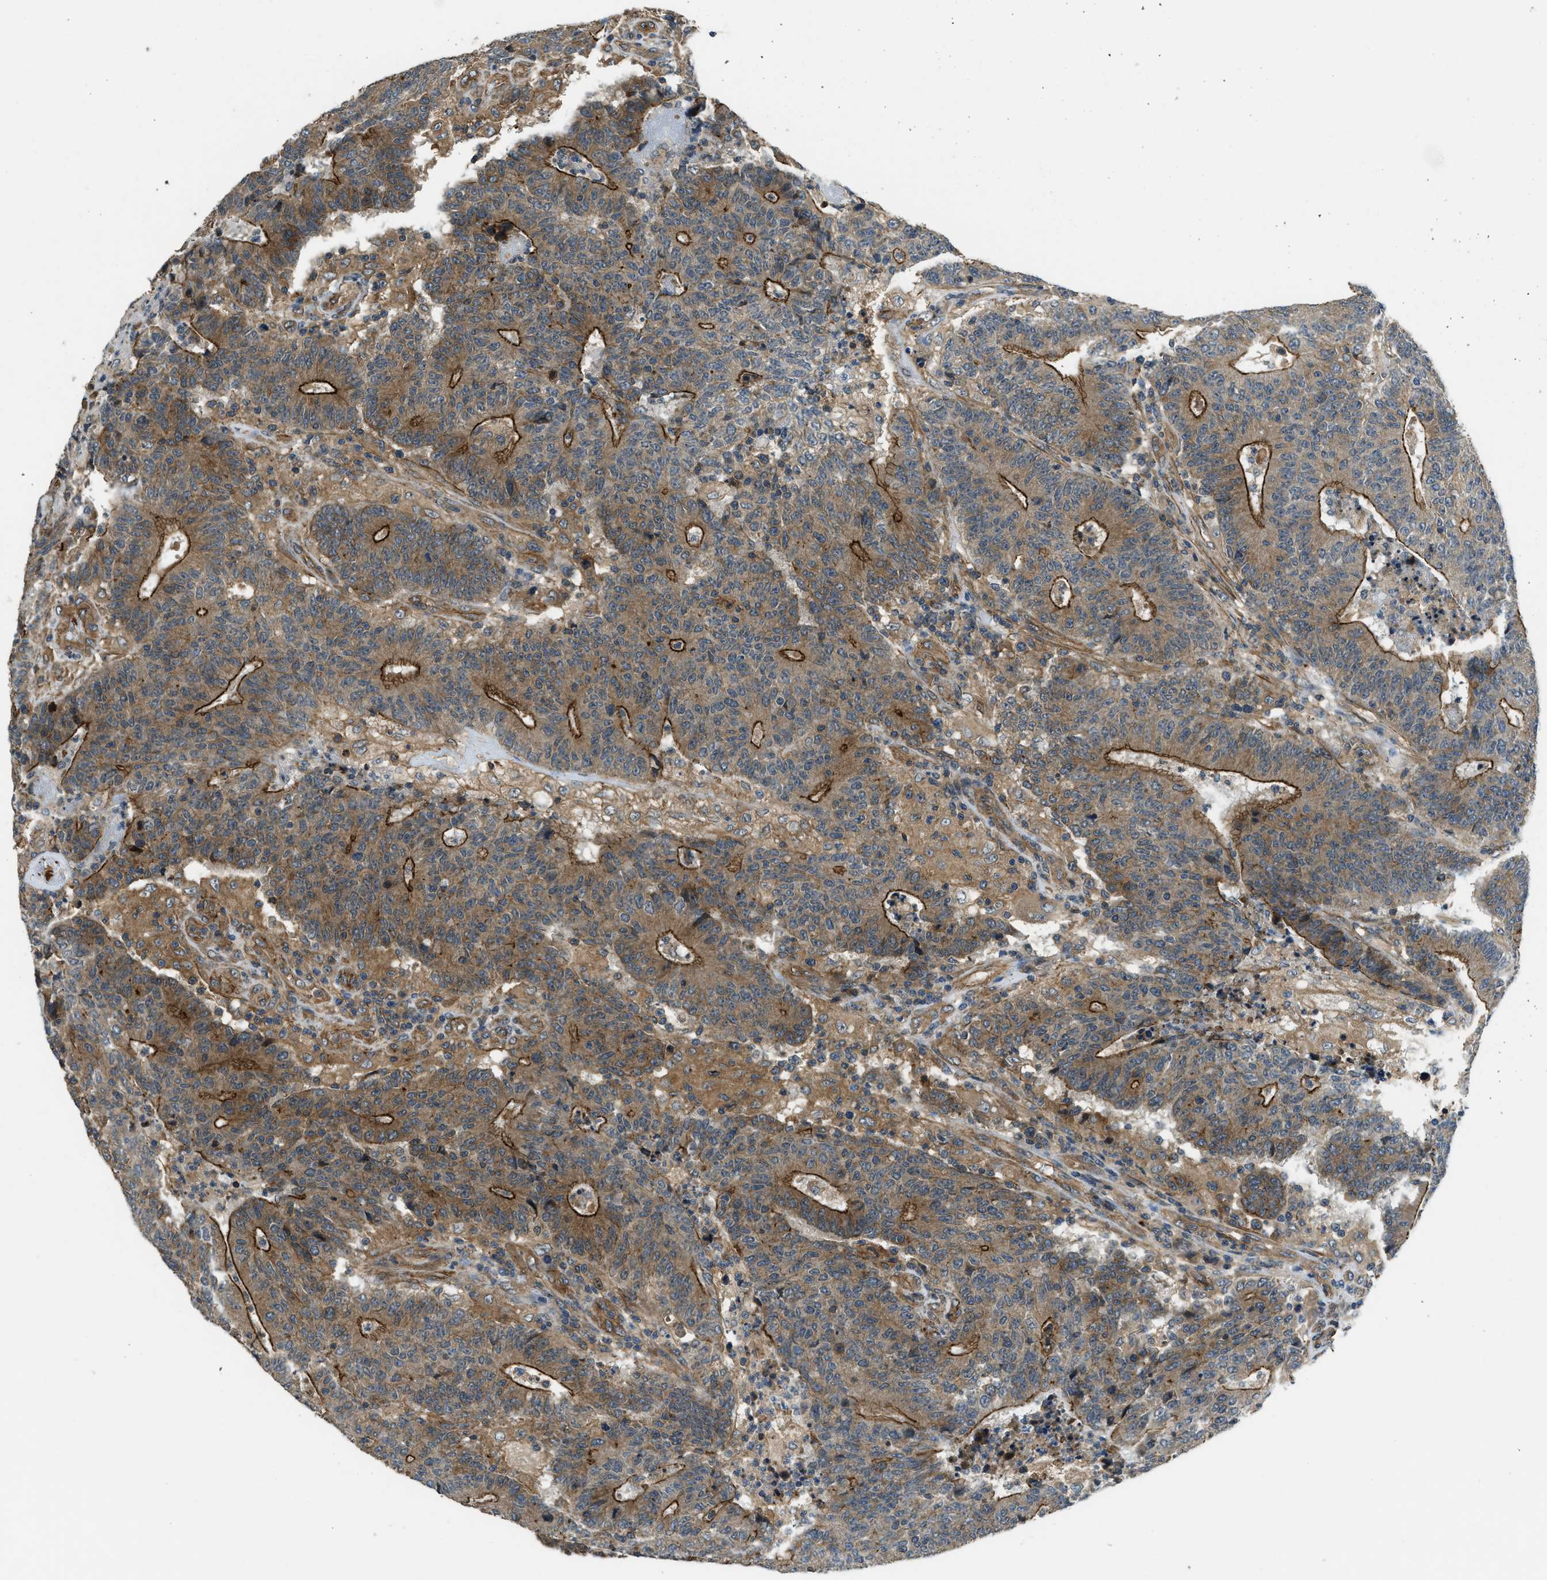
{"staining": {"intensity": "strong", "quantity": "25%-75%", "location": "cytoplasmic/membranous"}, "tissue": "colorectal cancer", "cell_type": "Tumor cells", "image_type": "cancer", "snomed": [{"axis": "morphology", "description": "Normal tissue, NOS"}, {"axis": "morphology", "description": "Adenocarcinoma, NOS"}, {"axis": "topography", "description": "Colon"}], "caption": "Colorectal cancer (adenocarcinoma) was stained to show a protein in brown. There is high levels of strong cytoplasmic/membranous positivity in approximately 25%-75% of tumor cells.", "gene": "CGN", "patient": {"sex": "female", "age": 75}}